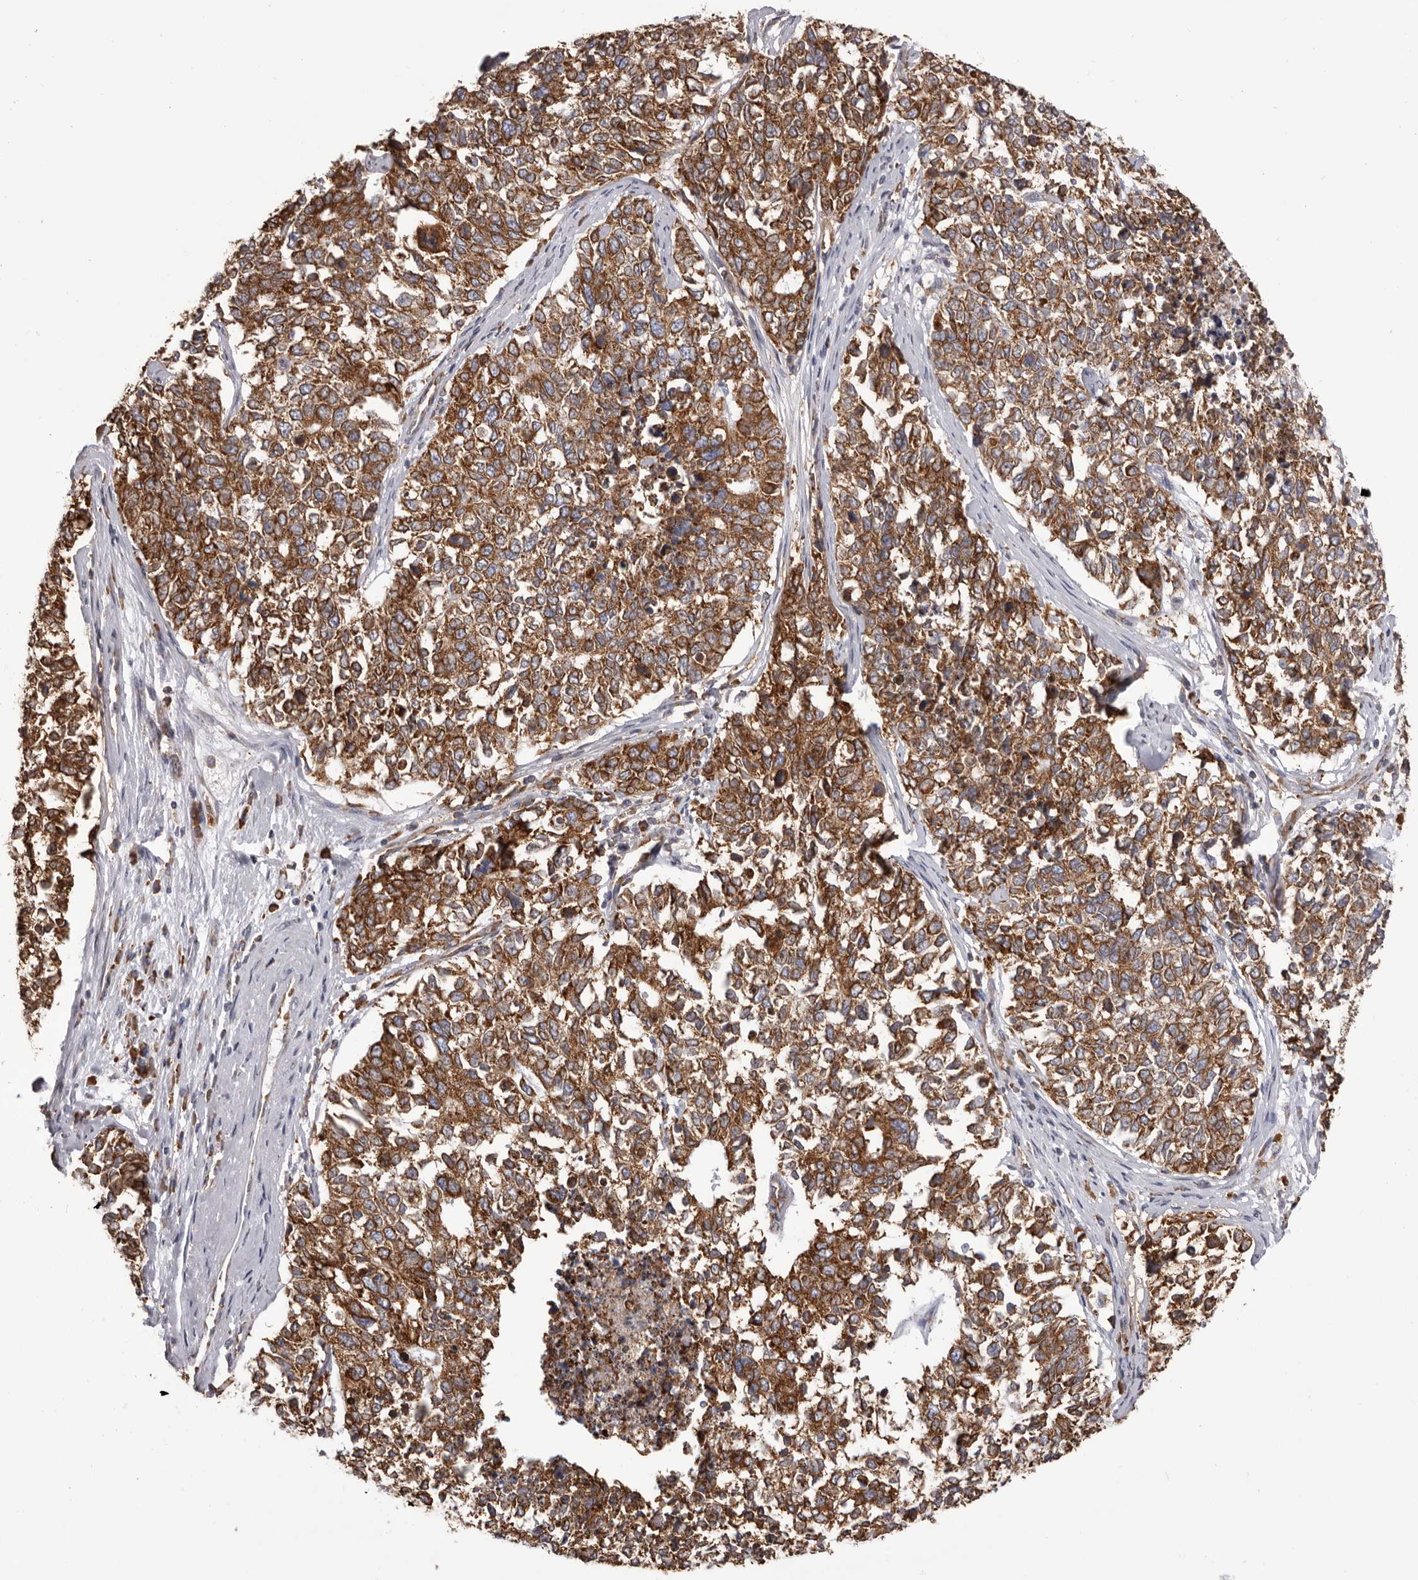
{"staining": {"intensity": "moderate", "quantity": ">75%", "location": "cytoplasmic/membranous"}, "tissue": "cervical cancer", "cell_type": "Tumor cells", "image_type": "cancer", "snomed": [{"axis": "morphology", "description": "Squamous cell carcinoma, NOS"}, {"axis": "topography", "description": "Cervix"}], "caption": "The micrograph displays staining of cervical cancer, revealing moderate cytoplasmic/membranous protein staining (brown color) within tumor cells. (Stains: DAB in brown, nuclei in blue, Microscopy: brightfield microscopy at high magnification).", "gene": "QRSL1", "patient": {"sex": "female", "age": 63}}